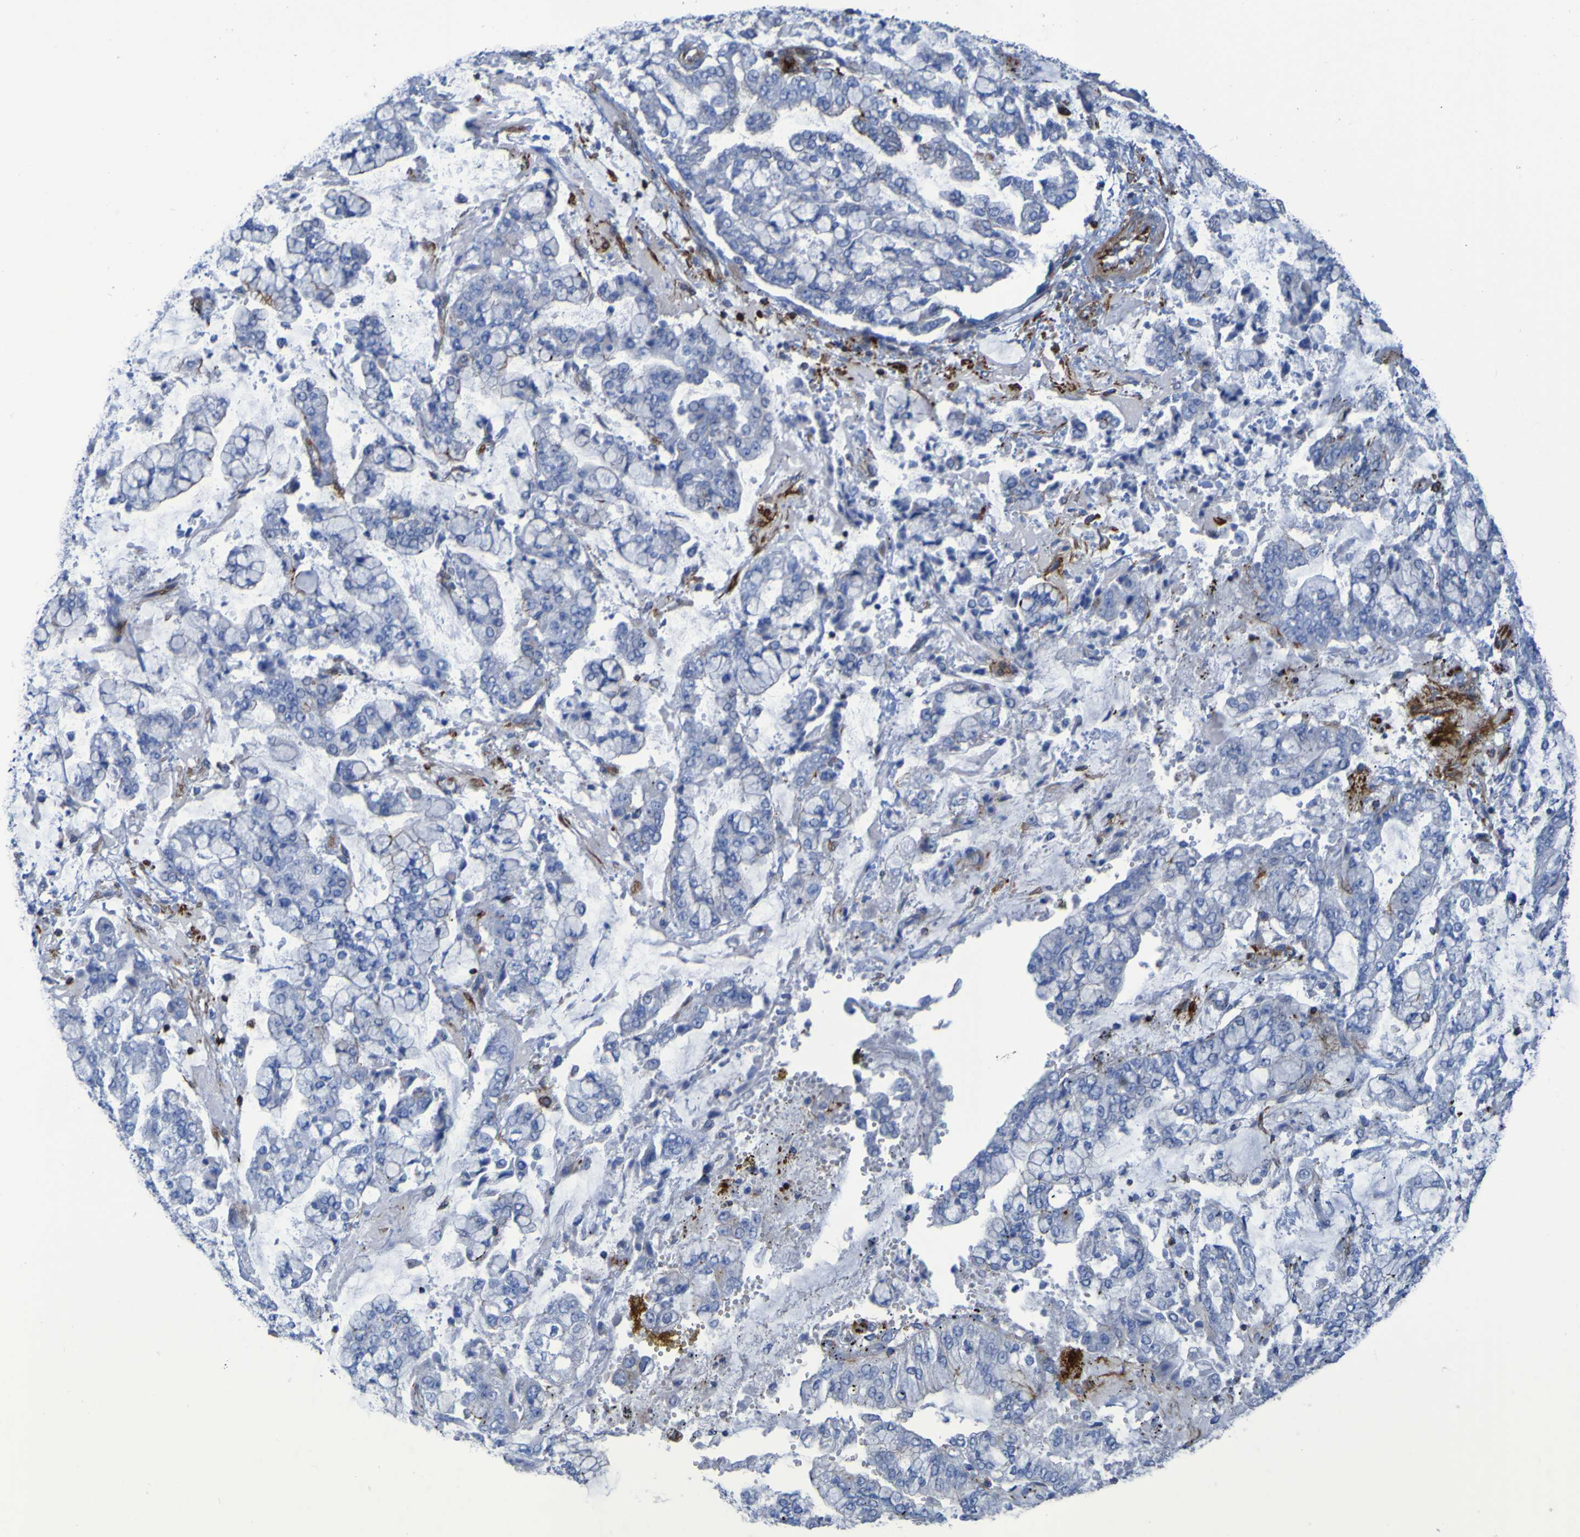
{"staining": {"intensity": "negative", "quantity": "none", "location": "none"}, "tissue": "stomach cancer", "cell_type": "Tumor cells", "image_type": "cancer", "snomed": [{"axis": "morphology", "description": "Adenocarcinoma, NOS"}, {"axis": "topography", "description": "Stomach"}], "caption": "High power microscopy micrograph of an IHC image of stomach cancer, revealing no significant expression in tumor cells.", "gene": "RNF182", "patient": {"sex": "male", "age": 76}}